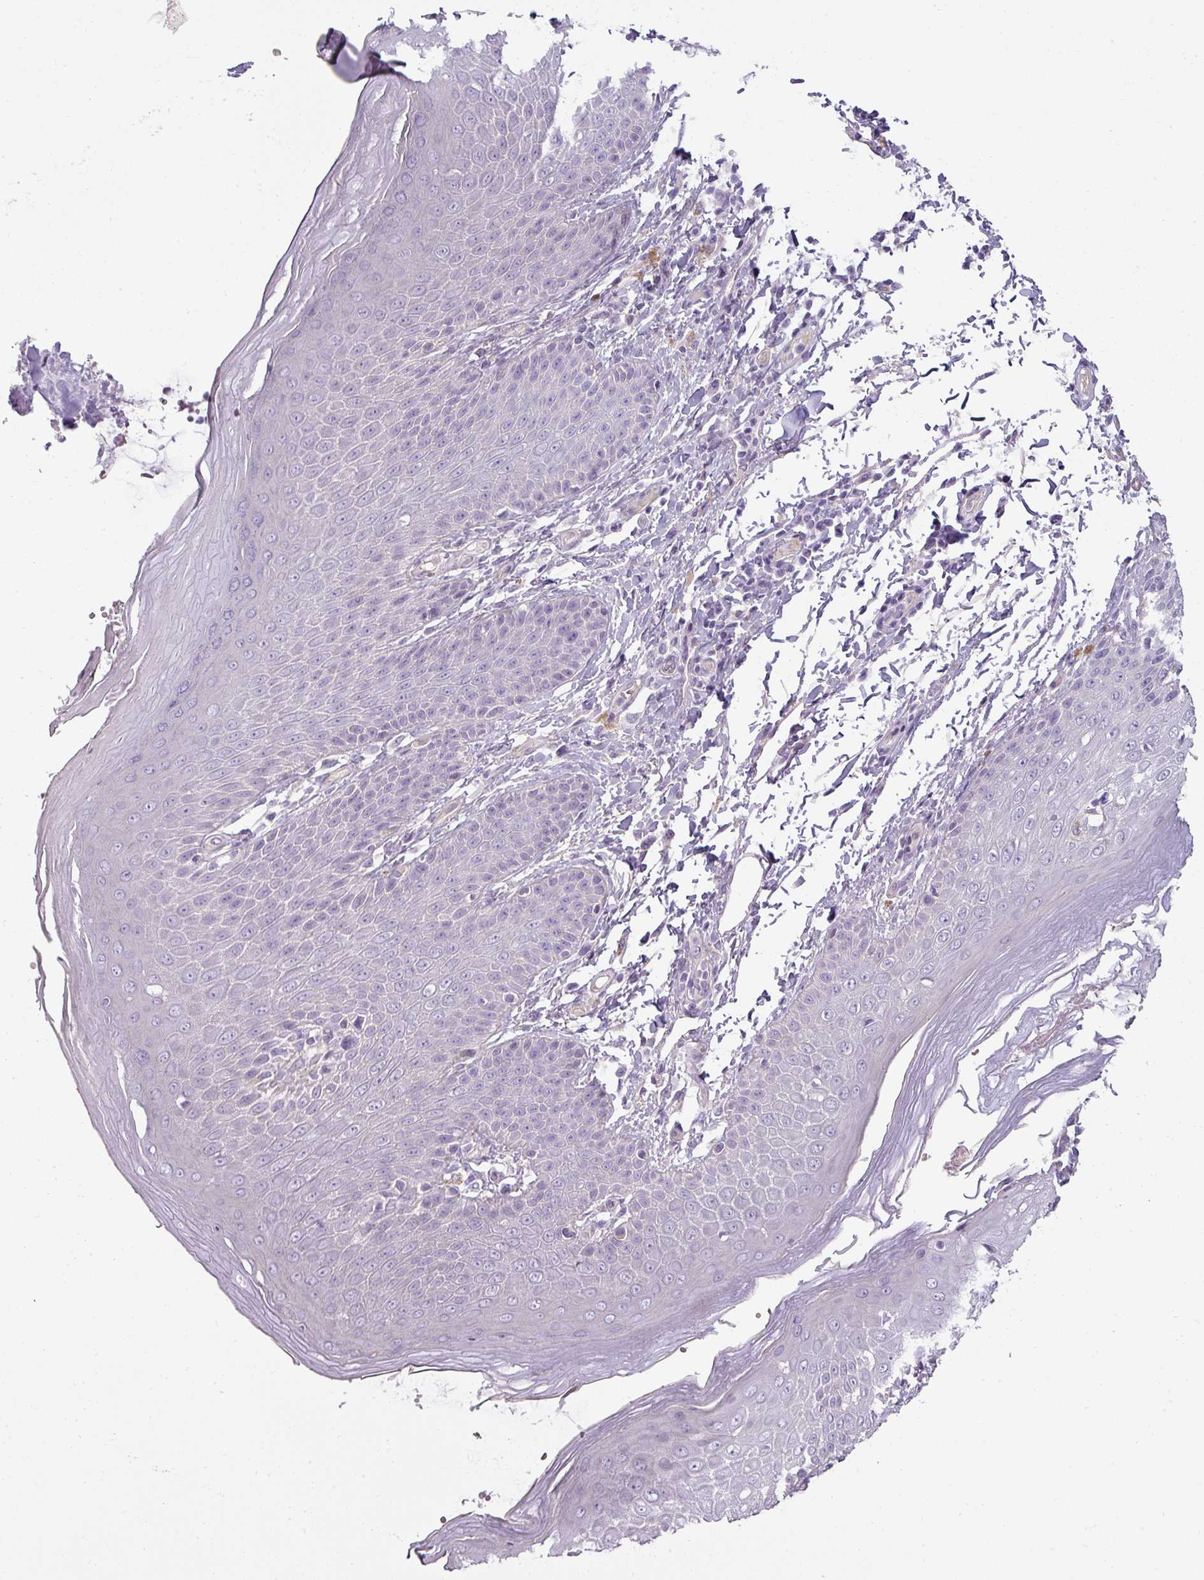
{"staining": {"intensity": "negative", "quantity": "none", "location": "none"}, "tissue": "skin", "cell_type": "Epidermal cells", "image_type": "normal", "snomed": [{"axis": "morphology", "description": "Normal tissue, NOS"}, {"axis": "topography", "description": "Peripheral nerve tissue"}], "caption": "Skin was stained to show a protein in brown. There is no significant positivity in epidermal cells. (Stains: DAB (3,3'-diaminobenzidine) immunohistochemistry with hematoxylin counter stain, Microscopy: brightfield microscopy at high magnification).", "gene": "ASB1", "patient": {"sex": "male", "age": 51}}